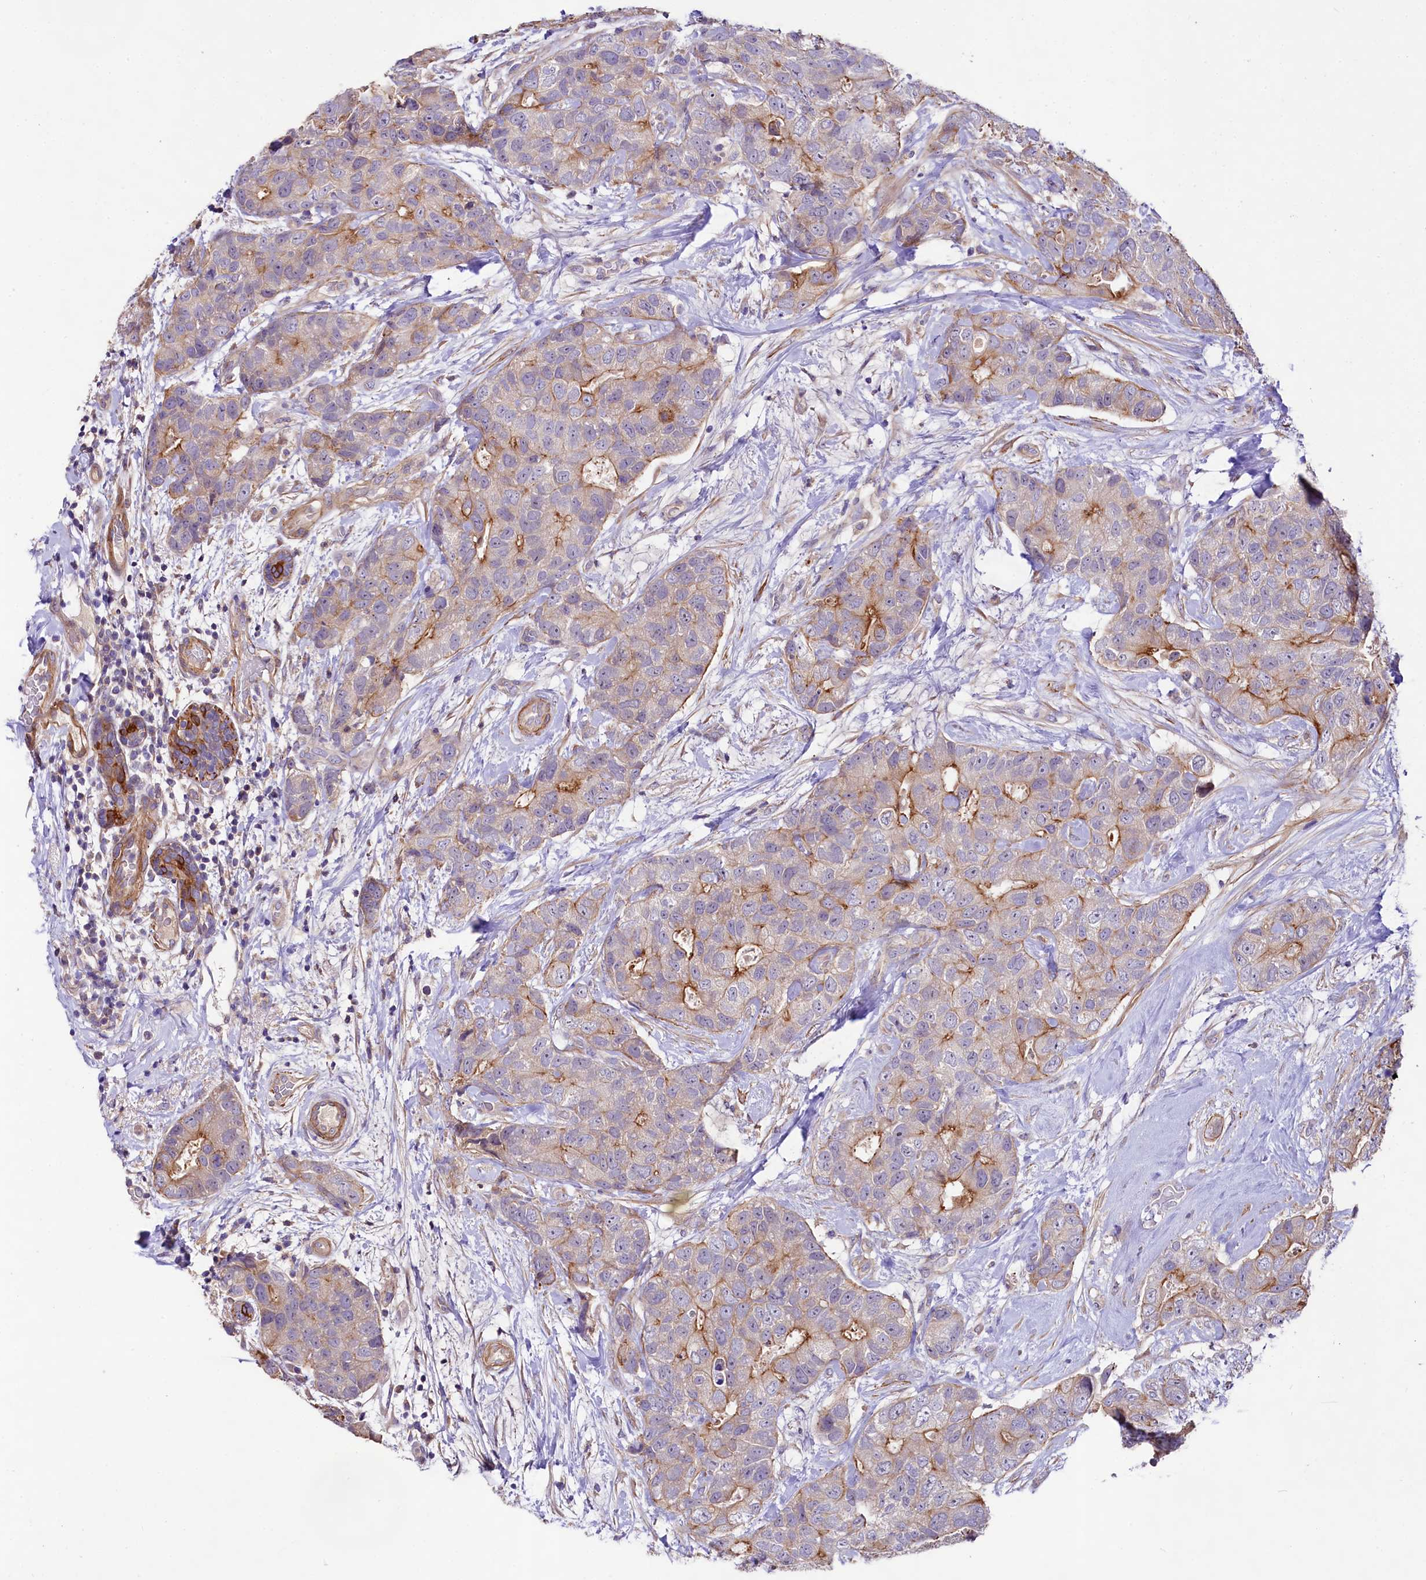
{"staining": {"intensity": "moderate", "quantity": "25%-75%", "location": "cytoplasmic/membranous"}, "tissue": "breast cancer", "cell_type": "Tumor cells", "image_type": "cancer", "snomed": [{"axis": "morphology", "description": "Duct carcinoma"}, {"axis": "topography", "description": "Breast"}], "caption": "Breast invasive ductal carcinoma was stained to show a protein in brown. There is medium levels of moderate cytoplasmic/membranous expression in about 25%-75% of tumor cells.", "gene": "VPS11", "patient": {"sex": "female", "age": 62}}